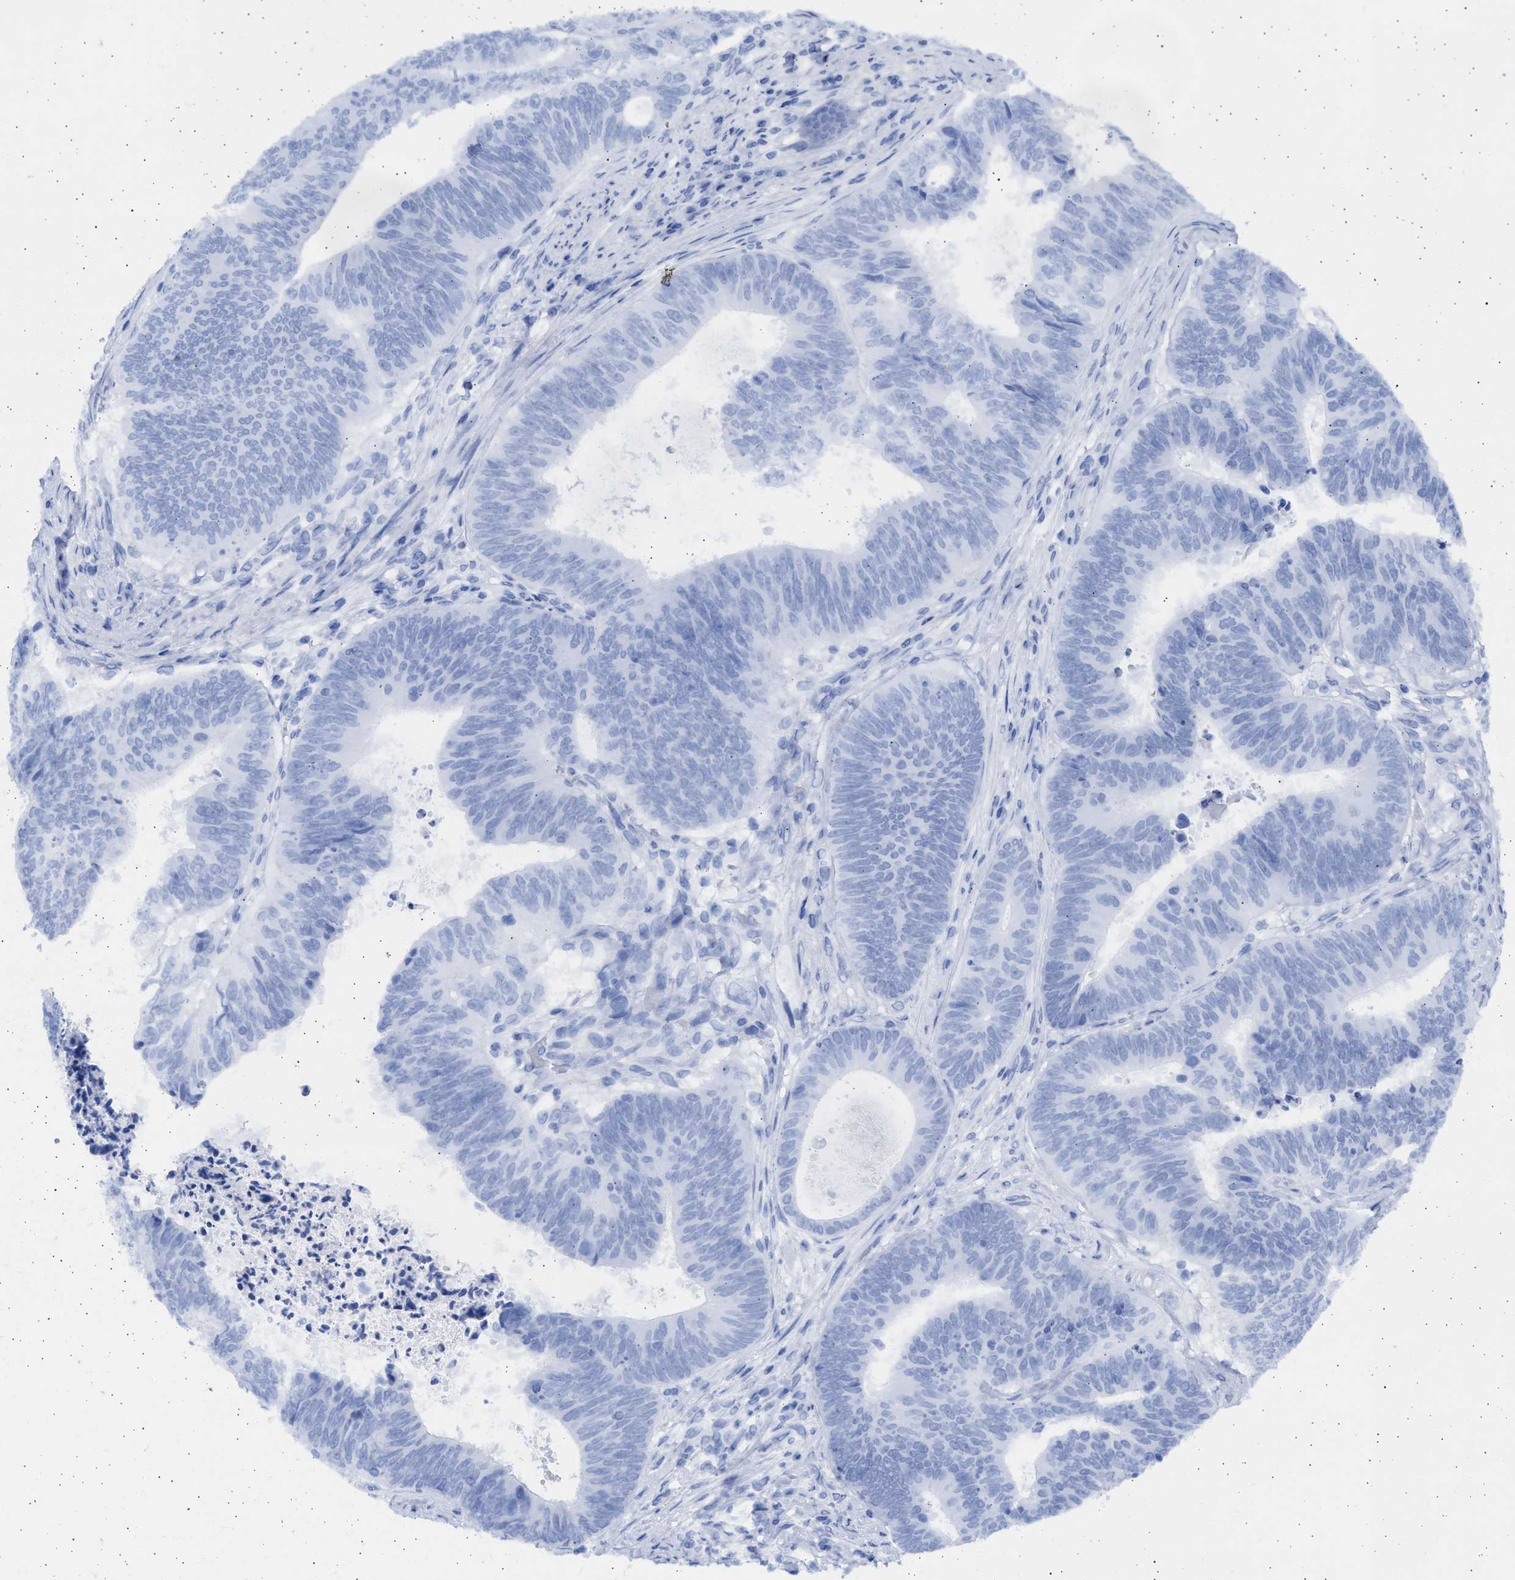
{"staining": {"intensity": "negative", "quantity": "none", "location": "none"}, "tissue": "colorectal cancer", "cell_type": "Tumor cells", "image_type": "cancer", "snomed": [{"axis": "morphology", "description": "Adenocarcinoma, NOS"}, {"axis": "topography", "description": "Rectum"}], "caption": "DAB immunohistochemical staining of colorectal adenocarcinoma shows no significant staining in tumor cells.", "gene": "ALDOC", "patient": {"sex": "male", "age": 72}}